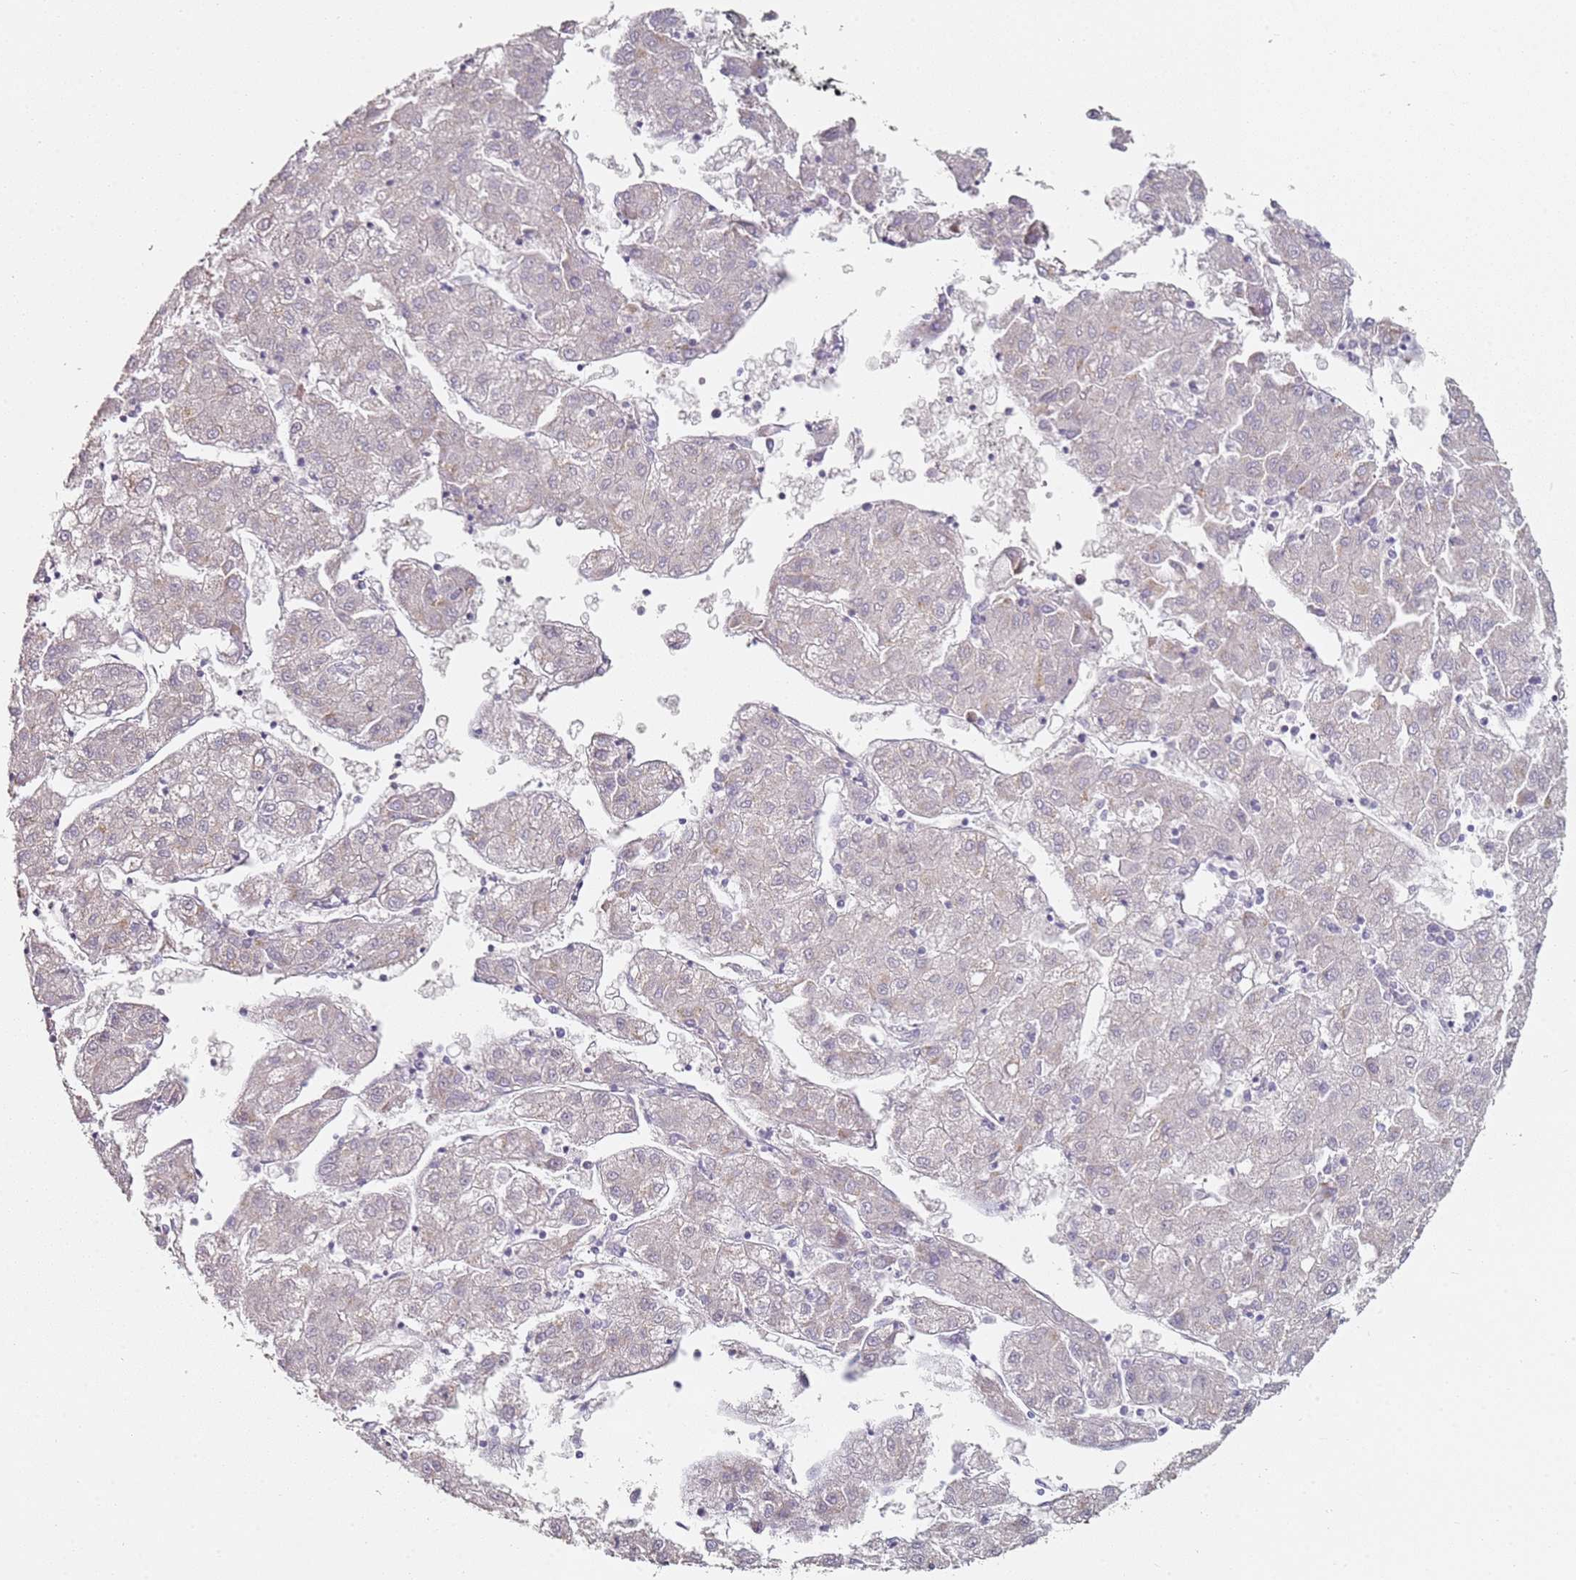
{"staining": {"intensity": "weak", "quantity": "<25%", "location": "cytoplasmic/membranous"}, "tissue": "liver cancer", "cell_type": "Tumor cells", "image_type": "cancer", "snomed": [{"axis": "morphology", "description": "Carcinoma, Hepatocellular, NOS"}, {"axis": "topography", "description": "Liver"}], "caption": "This is a photomicrograph of immunohistochemistry staining of liver cancer, which shows no expression in tumor cells.", "gene": "DNAH11", "patient": {"sex": "male", "age": 72}}